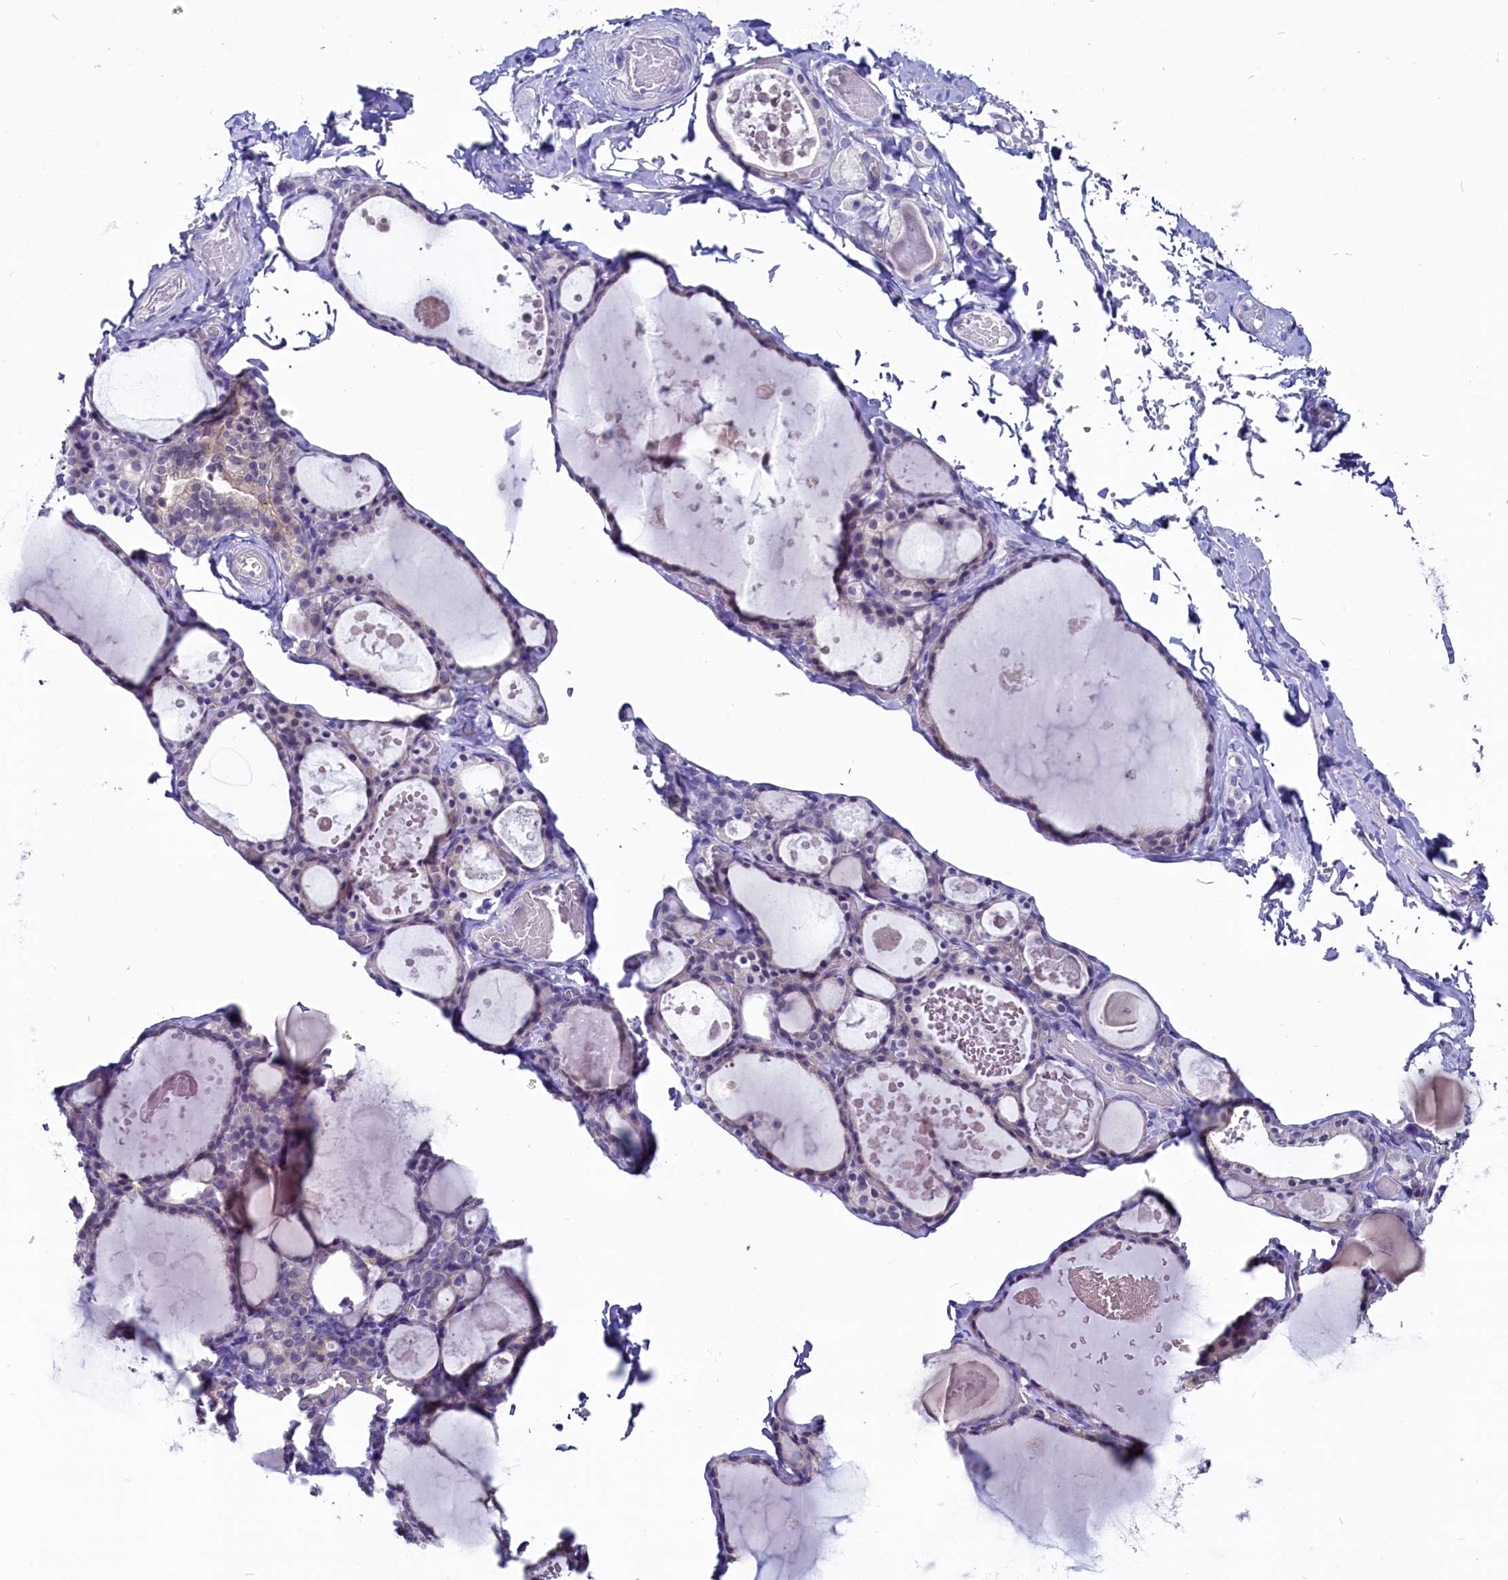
{"staining": {"intensity": "negative", "quantity": "none", "location": "none"}, "tissue": "thyroid gland", "cell_type": "Glandular cells", "image_type": "normal", "snomed": [{"axis": "morphology", "description": "Normal tissue, NOS"}, {"axis": "topography", "description": "Thyroid gland"}], "caption": "This is an IHC micrograph of unremarkable thyroid gland. There is no expression in glandular cells.", "gene": "CIAPIN1", "patient": {"sex": "male", "age": 56}}